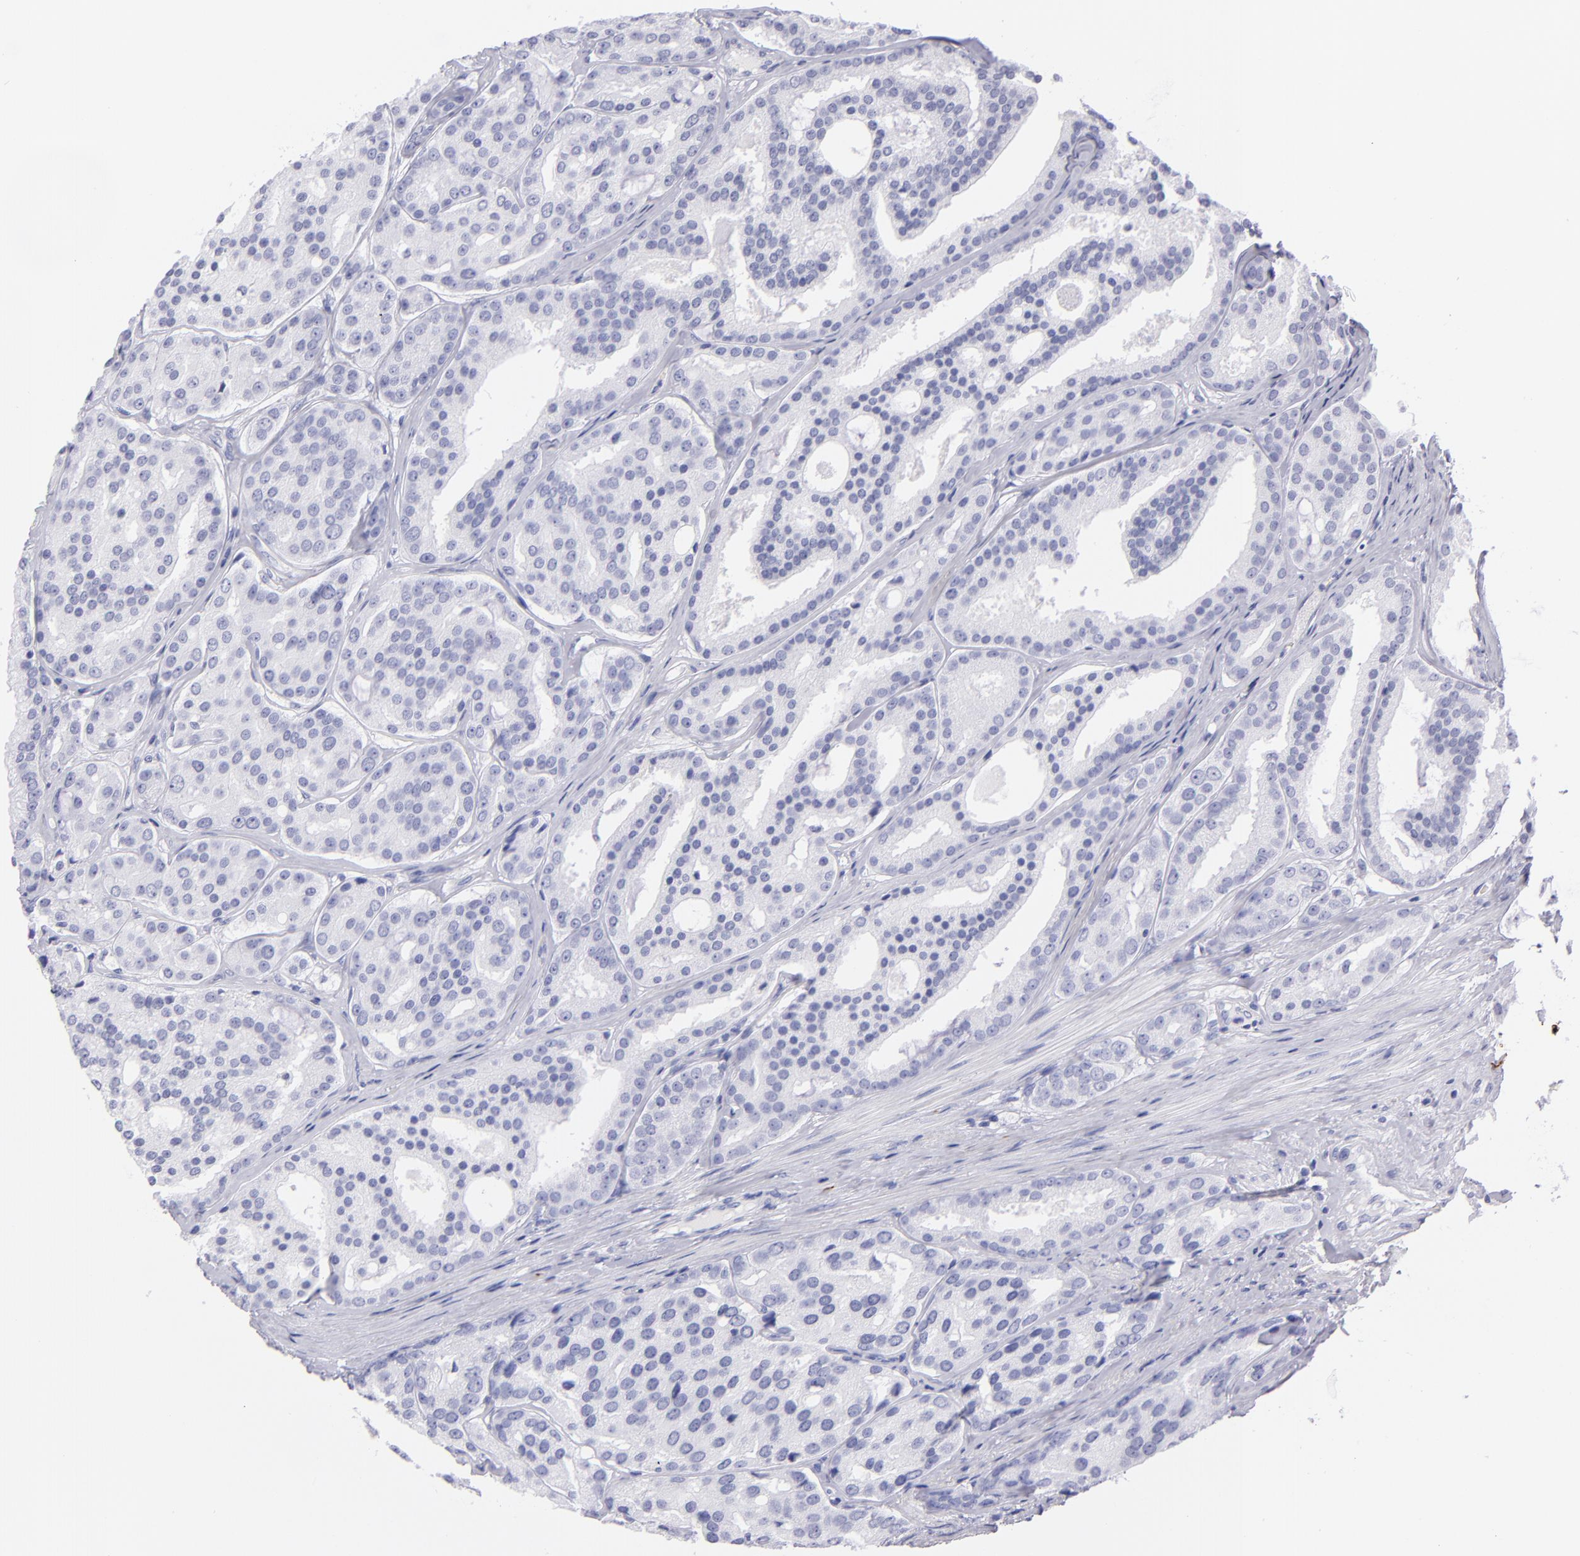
{"staining": {"intensity": "negative", "quantity": "none", "location": "none"}, "tissue": "prostate cancer", "cell_type": "Tumor cells", "image_type": "cancer", "snomed": [{"axis": "morphology", "description": "Adenocarcinoma, High grade"}, {"axis": "topography", "description": "Prostate"}], "caption": "This is a histopathology image of immunohistochemistry (IHC) staining of prostate adenocarcinoma (high-grade), which shows no expression in tumor cells.", "gene": "PRPH", "patient": {"sex": "male", "age": 64}}